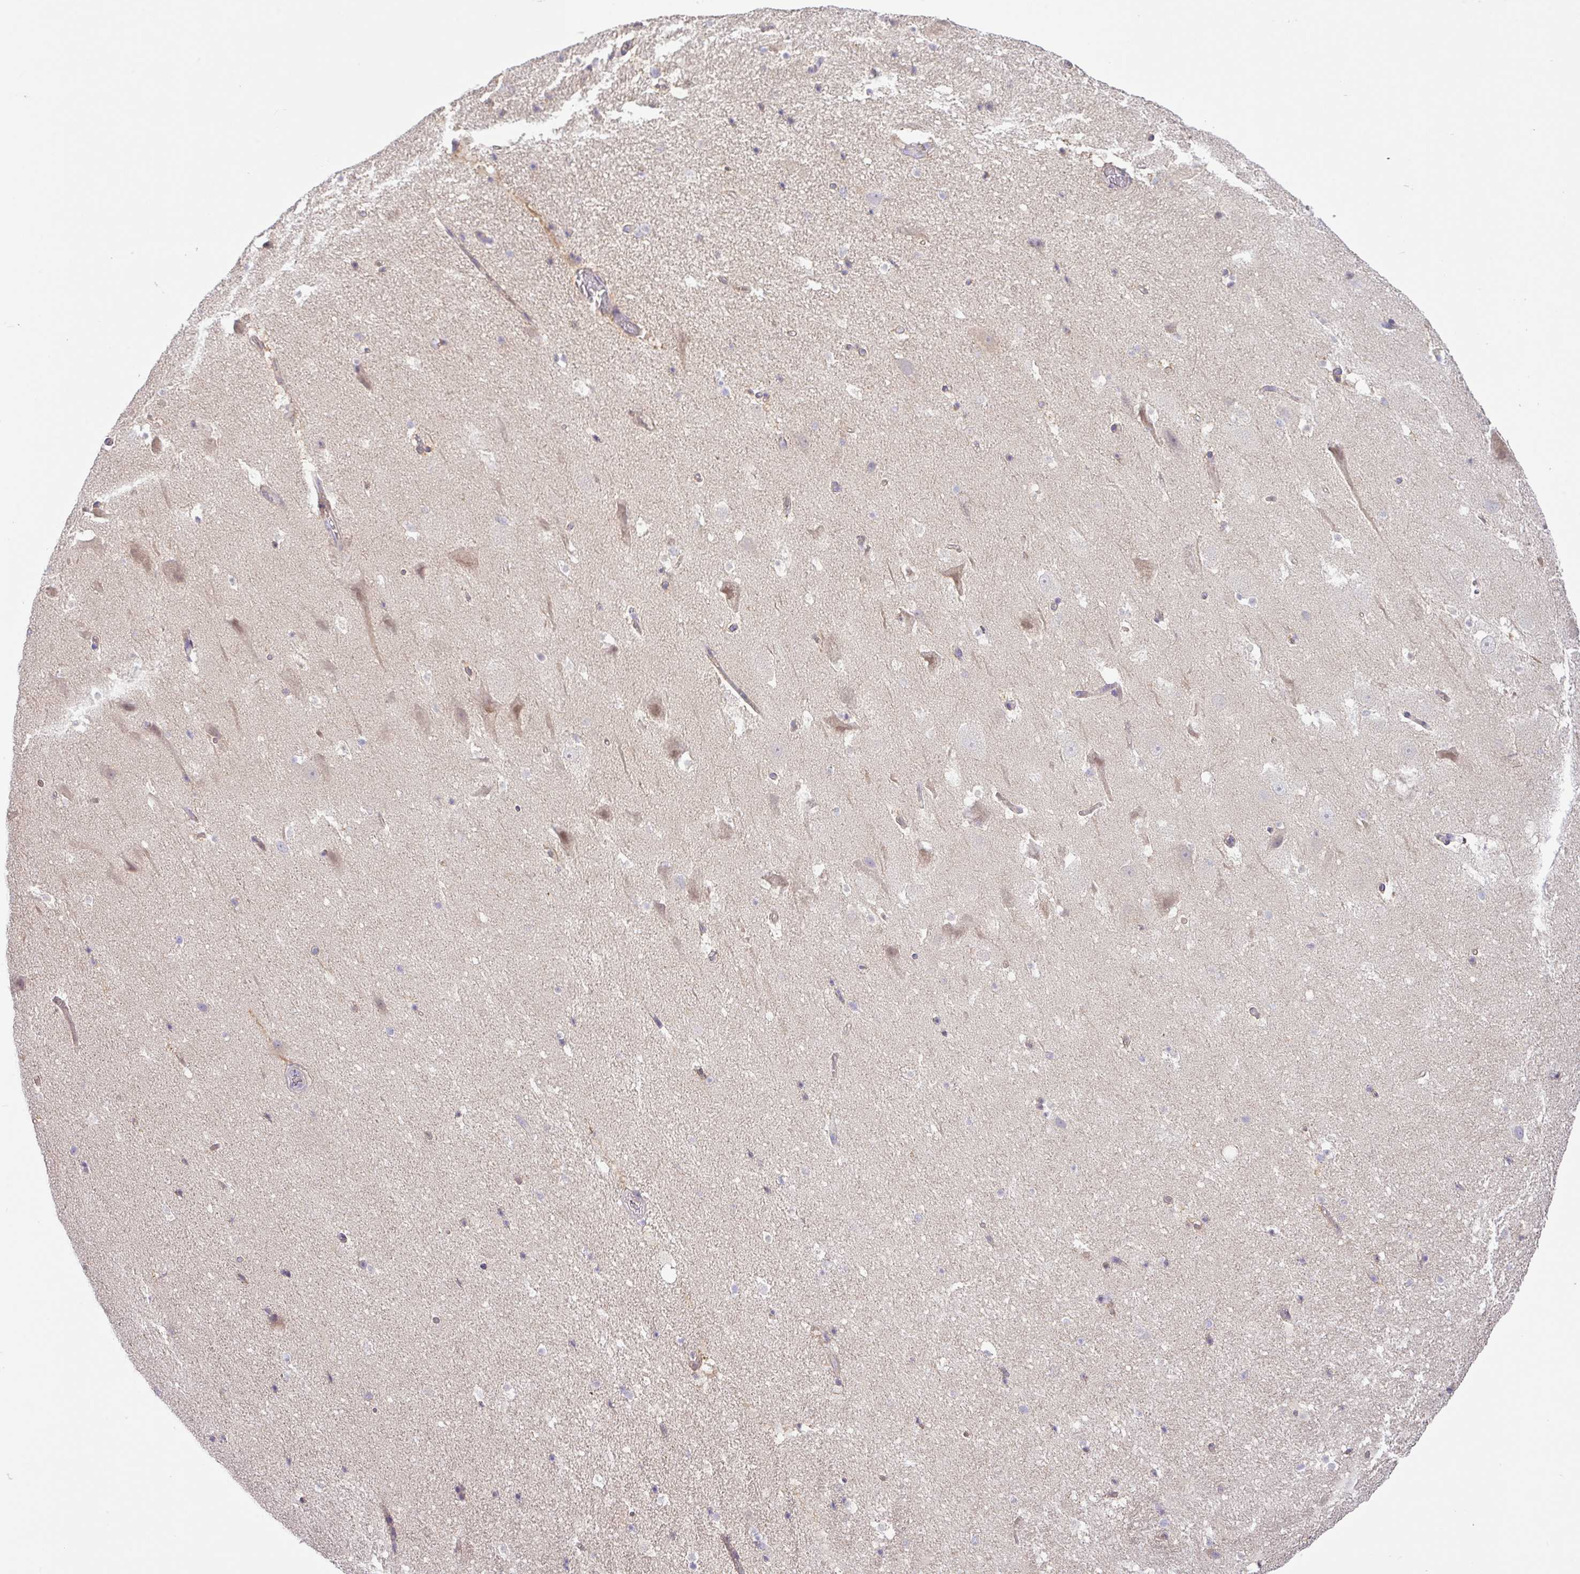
{"staining": {"intensity": "weak", "quantity": "<25%", "location": "cytoplasmic/membranous"}, "tissue": "hippocampus", "cell_type": "Glial cells", "image_type": "normal", "snomed": [{"axis": "morphology", "description": "Normal tissue, NOS"}, {"axis": "topography", "description": "Hippocampus"}], "caption": "Immunohistochemistry micrograph of normal human hippocampus stained for a protein (brown), which reveals no expression in glial cells. (DAB immunohistochemistry (IHC) with hematoxylin counter stain).", "gene": "GALNT12", "patient": {"sex": "male", "age": 37}}